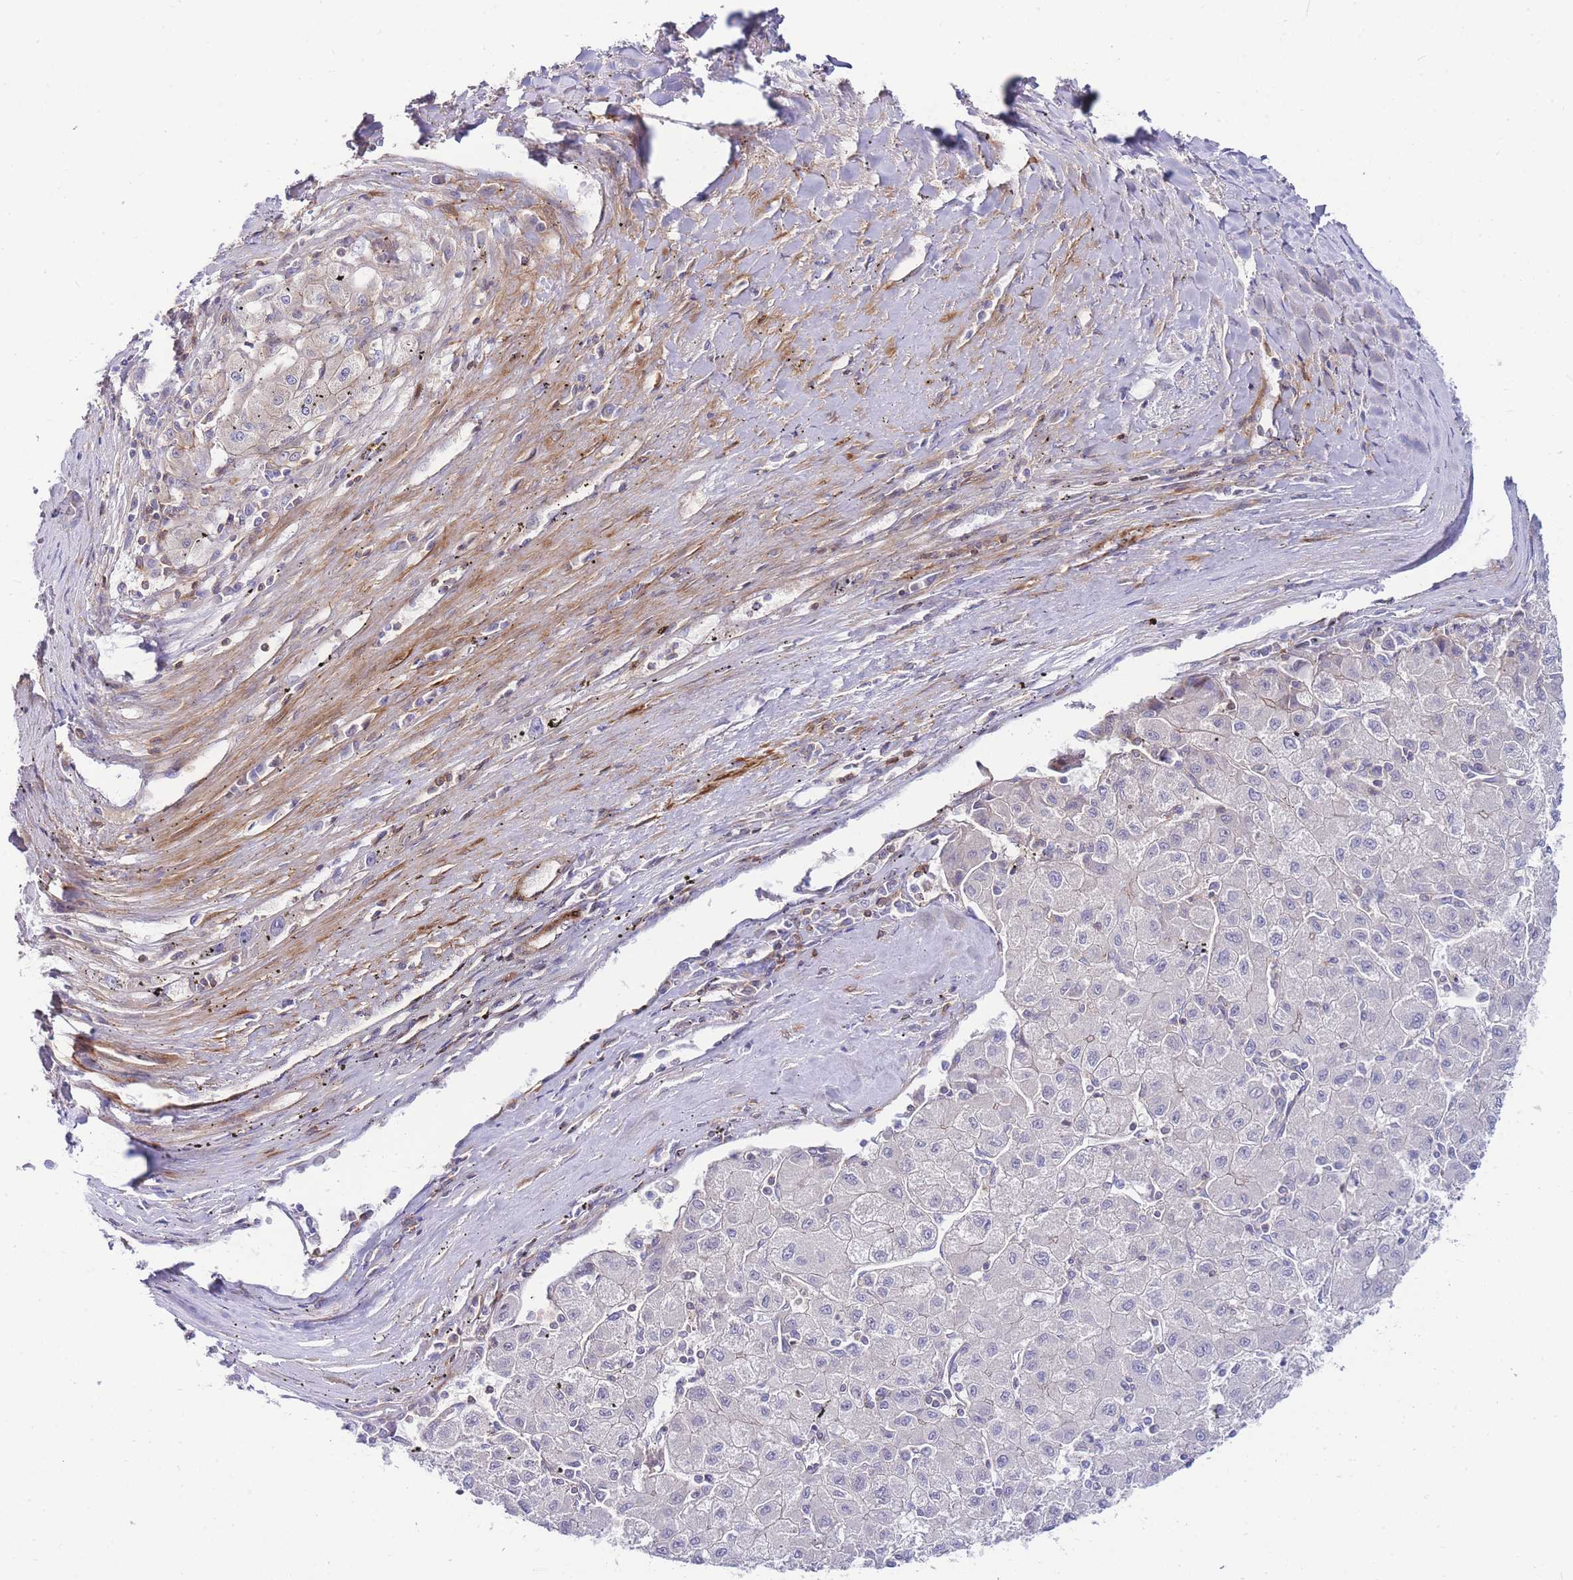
{"staining": {"intensity": "negative", "quantity": "none", "location": "none"}, "tissue": "liver cancer", "cell_type": "Tumor cells", "image_type": "cancer", "snomed": [{"axis": "morphology", "description": "Carcinoma, Hepatocellular, NOS"}, {"axis": "topography", "description": "Liver"}], "caption": "Human liver cancer stained for a protein using immunohistochemistry shows no positivity in tumor cells.", "gene": "FBN3", "patient": {"sex": "male", "age": 72}}